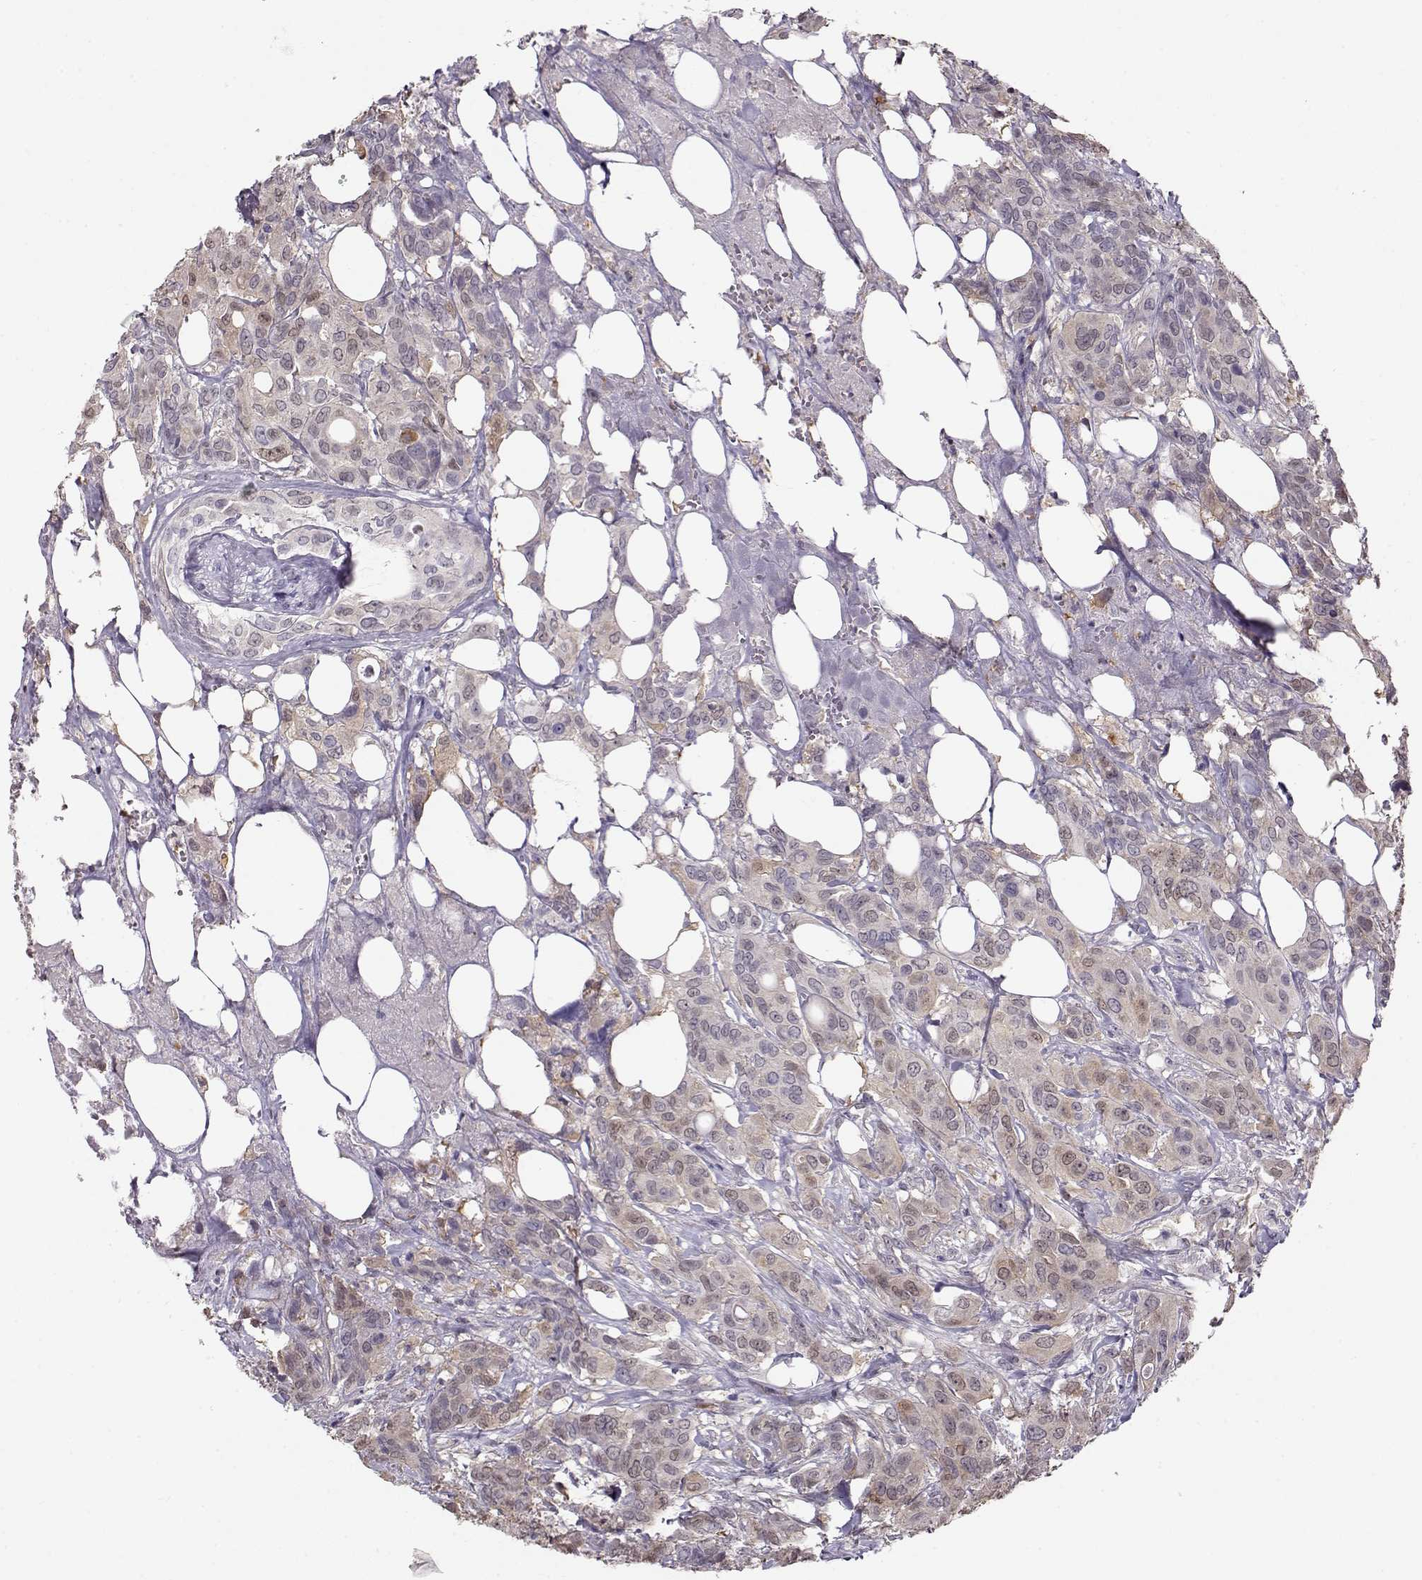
{"staining": {"intensity": "weak", "quantity": "<25%", "location": "nuclear"}, "tissue": "urothelial cancer", "cell_type": "Tumor cells", "image_type": "cancer", "snomed": [{"axis": "morphology", "description": "Urothelial carcinoma, NOS"}, {"axis": "morphology", "description": "Urothelial carcinoma, High grade"}, {"axis": "topography", "description": "Urinary bladder"}], "caption": "A photomicrograph of human transitional cell carcinoma is negative for staining in tumor cells. The staining is performed using DAB (3,3'-diaminobenzidine) brown chromogen with nuclei counter-stained in using hematoxylin.", "gene": "CCR8", "patient": {"sex": "male", "age": 63}}